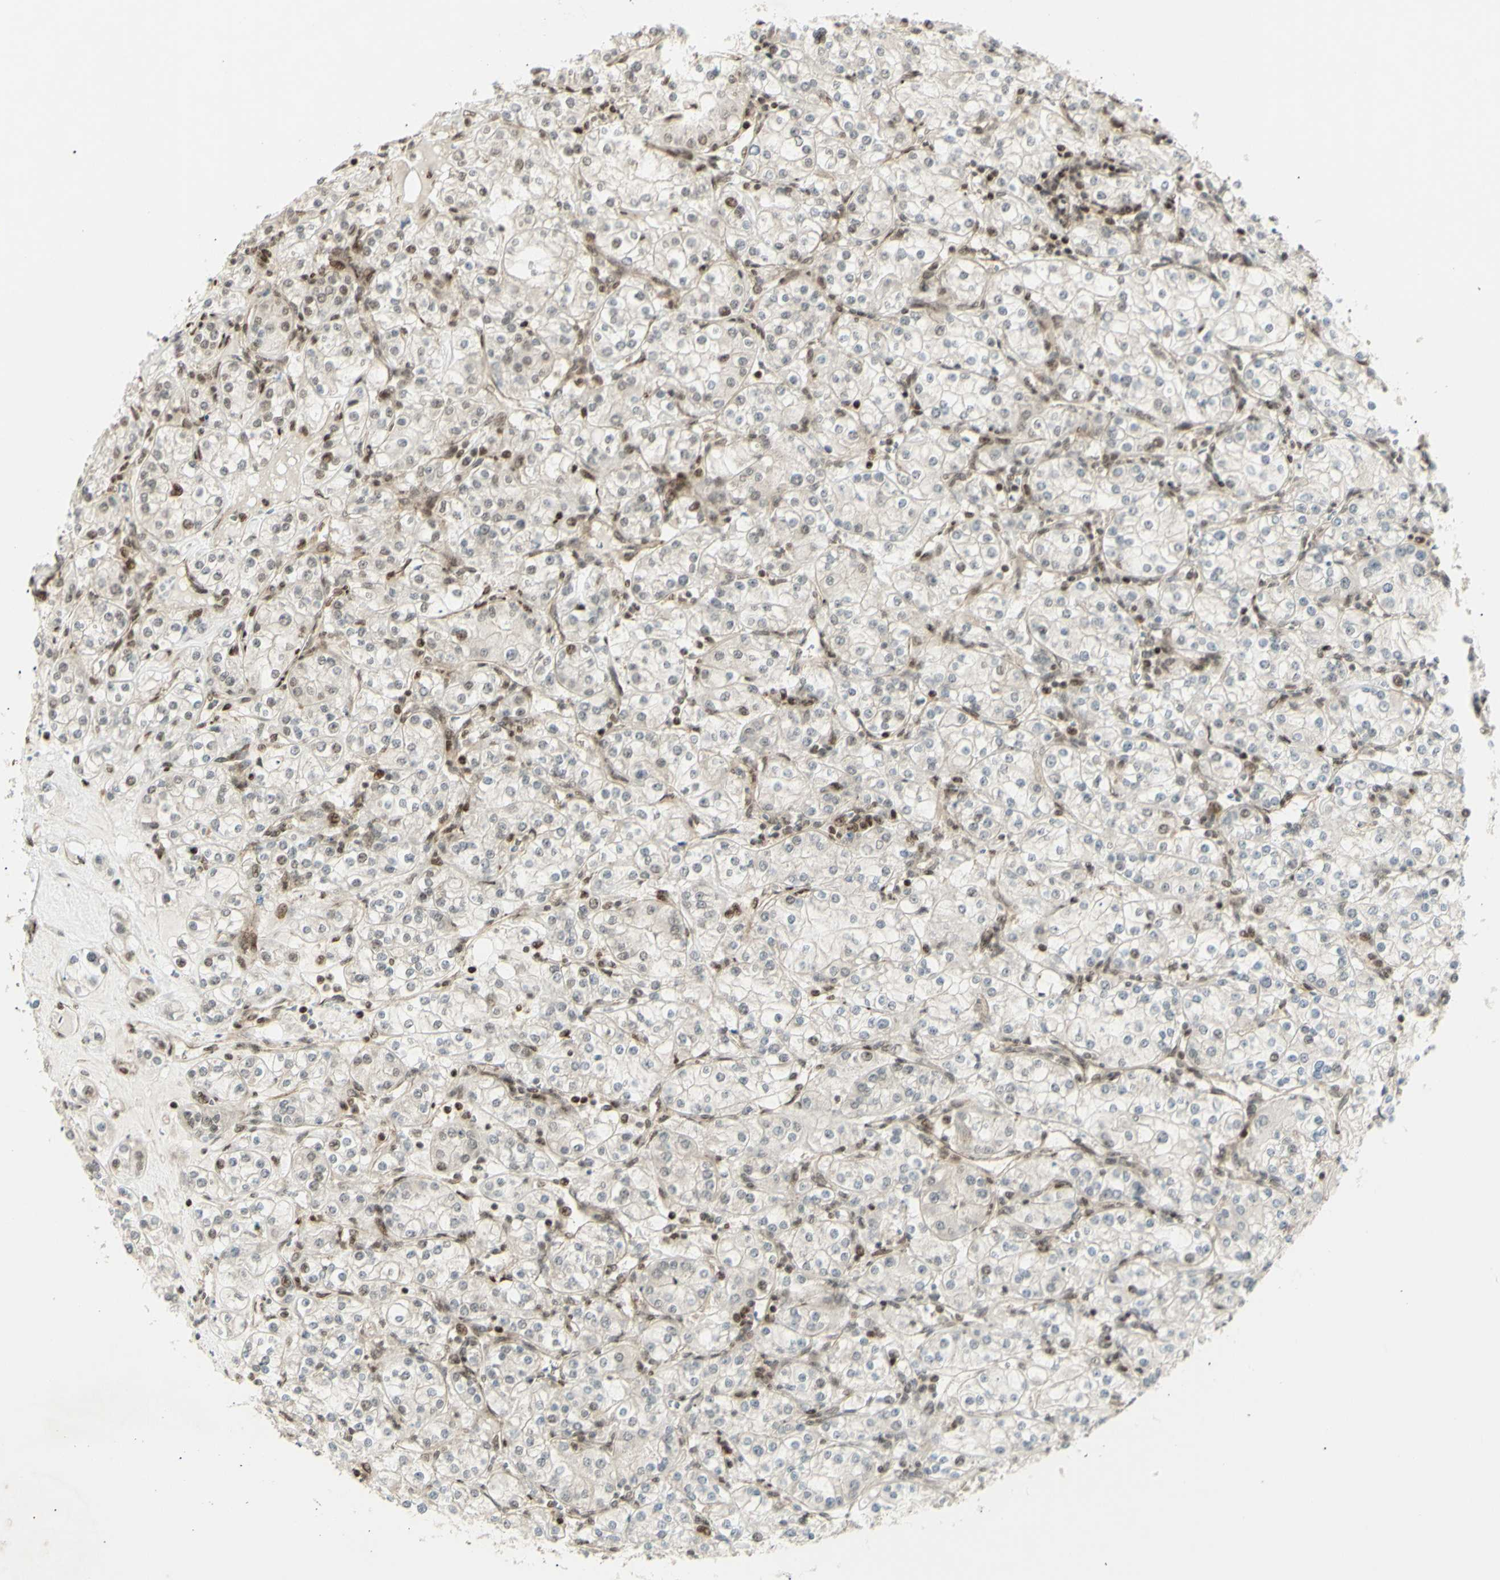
{"staining": {"intensity": "weak", "quantity": "<25%", "location": "nuclear"}, "tissue": "renal cancer", "cell_type": "Tumor cells", "image_type": "cancer", "snomed": [{"axis": "morphology", "description": "Adenocarcinoma, NOS"}, {"axis": "topography", "description": "Kidney"}], "caption": "This photomicrograph is of renal adenocarcinoma stained with immunohistochemistry (IHC) to label a protein in brown with the nuclei are counter-stained blue. There is no positivity in tumor cells.", "gene": "ZMYM6", "patient": {"sex": "male", "age": 77}}